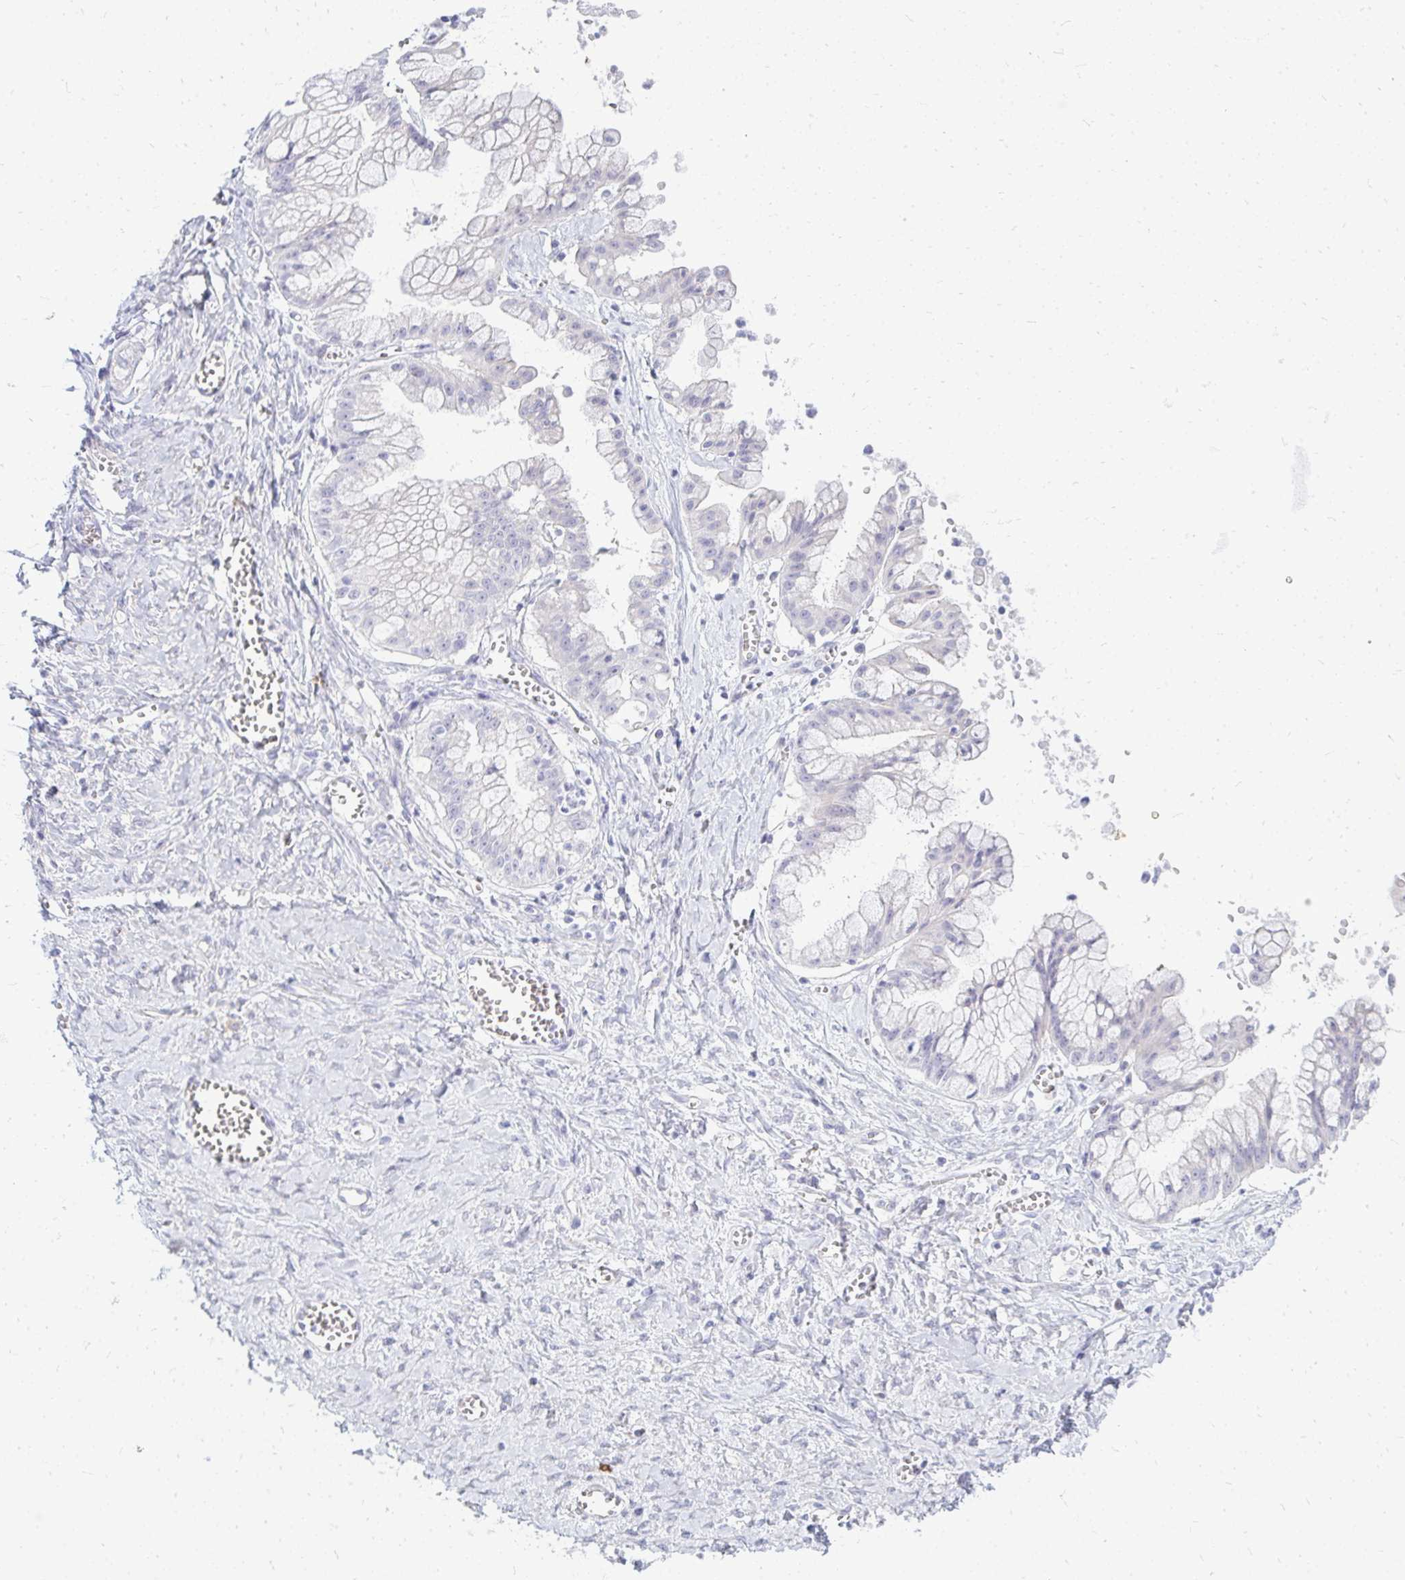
{"staining": {"intensity": "negative", "quantity": "none", "location": "none"}, "tissue": "ovarian cancer", "cell_type": "Tumor cells", "image_type": "cancer", "snomed": [{"axis": "morphology", "description": "Cystadenocarcinoma, mucinous, NOS"}, {"axis": "topography", "description": "Ovary"}], "caption": "Human ovarian cancer (mucinous cystadenocarcinoma) stained for a protein using IHC displays no positivity in tumor cells.", "gene": "TSPEAR", "patient": {"sex": "female", "age": 70}}